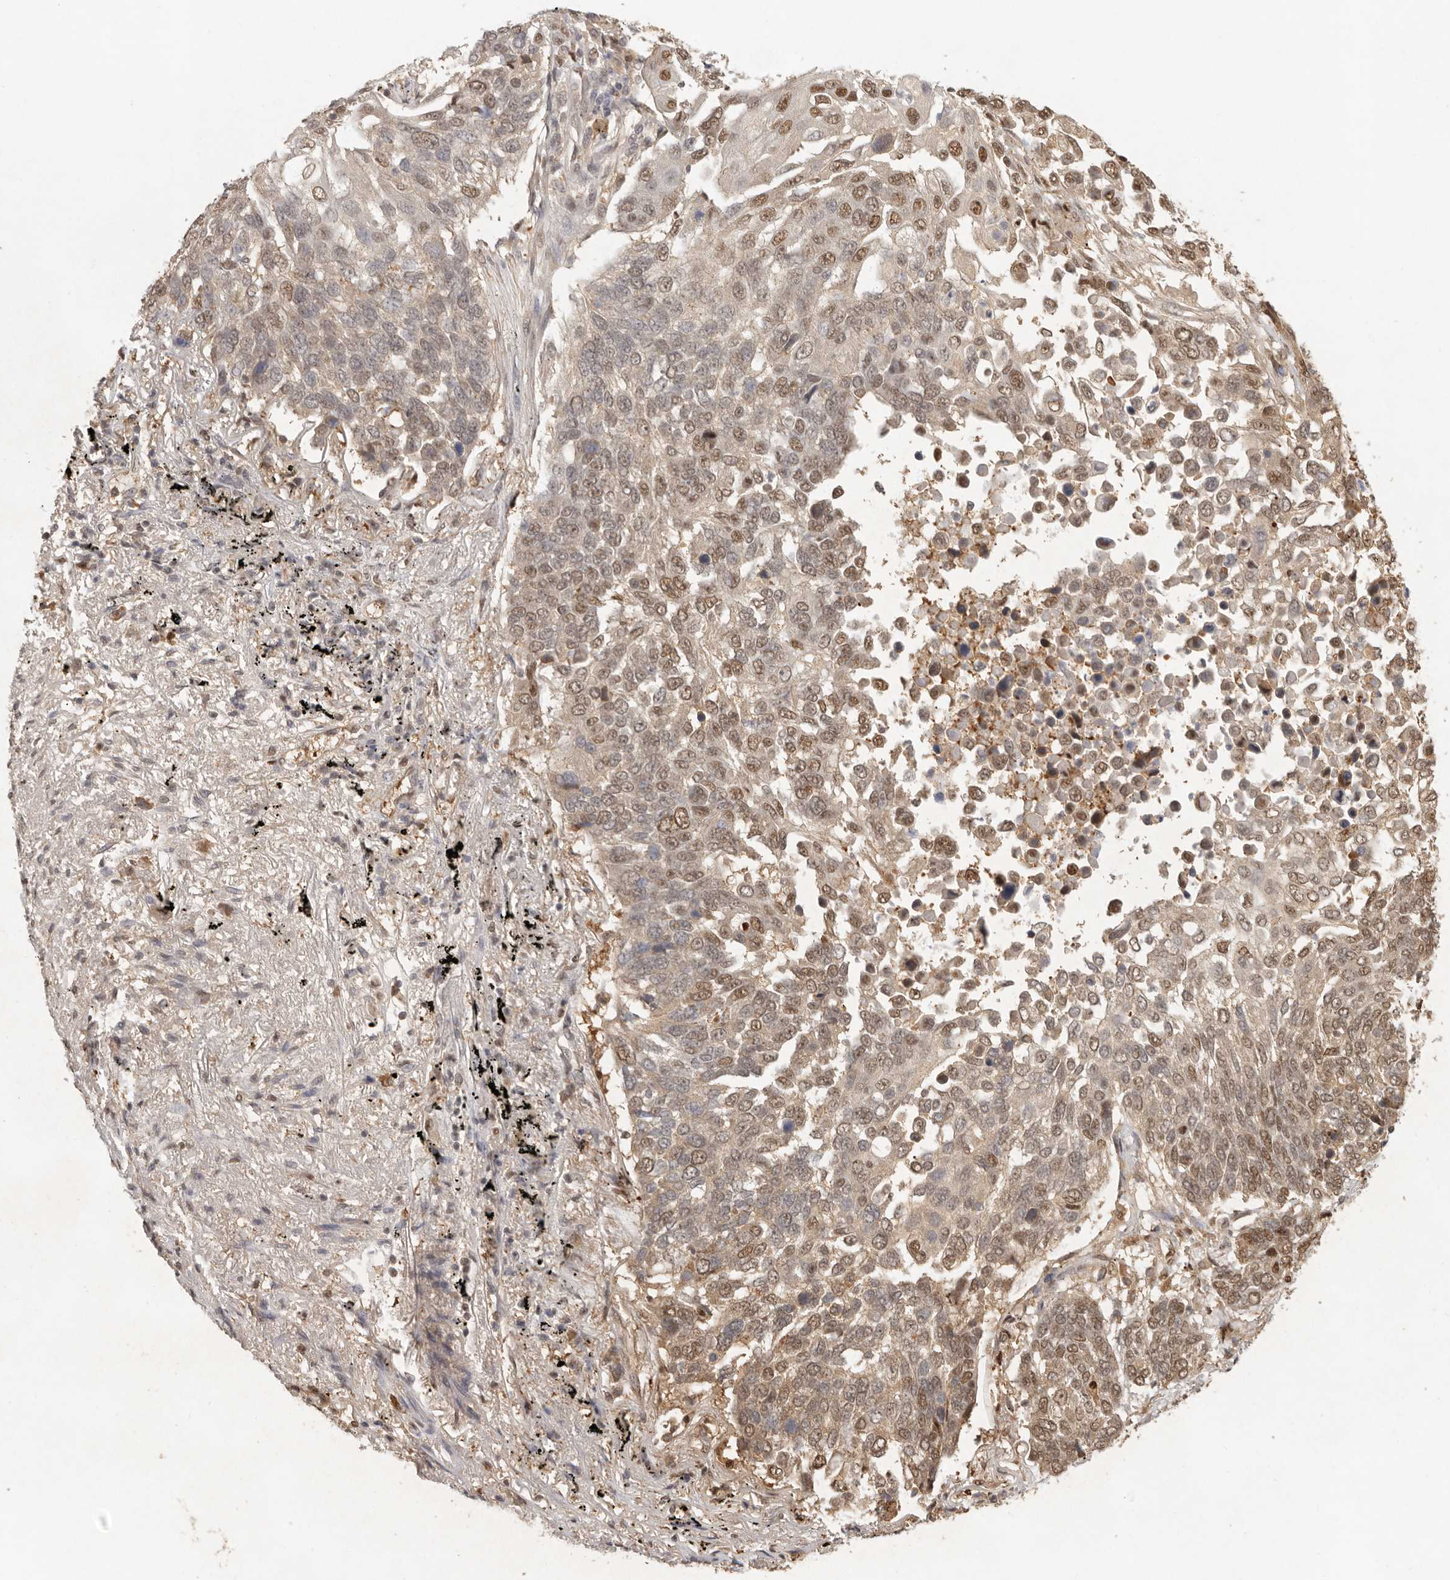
{"staining": {"intensity": "moderate", "quantity": ">75%", "location": "nuclear"}, "tissue": "lung cancer", "cell_type": "Tumor cells", "image_type": "cancer", "snomed": [{"axis": "morphology", "description": "Squamous cell carcinoma, NOS"}, {"axis": "topography", "description": "Lung"}], "caption": "Lung squamous cell carcinoma tissue exhibits moderate nuclear expression in about >75% of tumor cells, visualized by immunohistochemistry.", "gene": "PSMA5", "patient": {"sex": "male", "age": 66}}